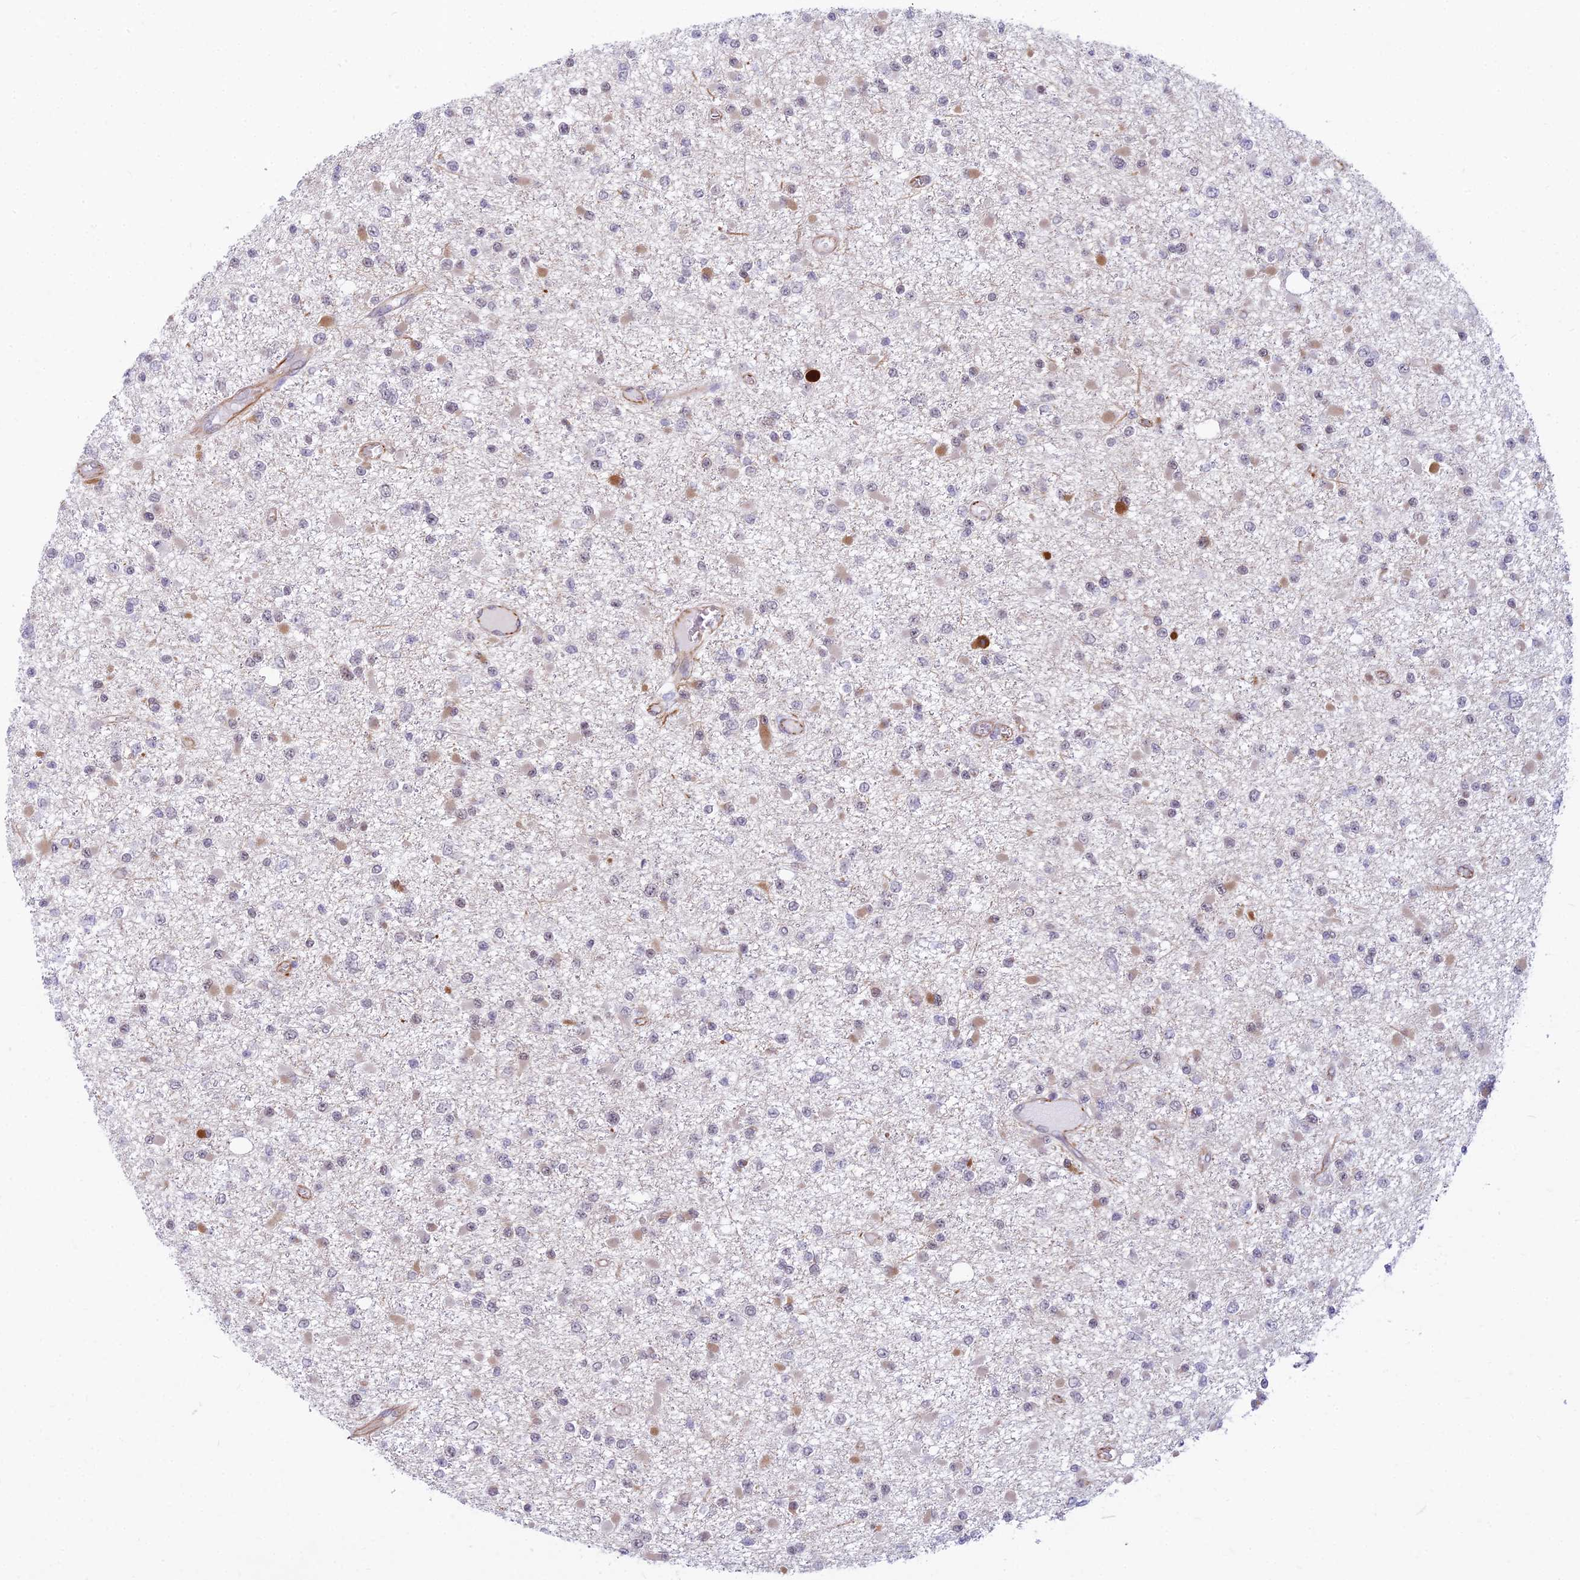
{"staining": {"intensity": "negative", "quantity": "none", "location": "none"}, "tissue": "glioma", "cell_type": "Tumor cells", "image_type": "cancer", "snomed": [{"axis": "morphology", "description": "Glioma, malignant, Low grade"}, {"axis": "topography", "description": "Brain"}], "caption": "High magnification brightfield microscopy of malignant low-grade glioma stained with DAB (3,3'-diaminobenzidine) (brown) and counterstained with hematoxylin (blue): tumor cells show no significant staining.", "gene": "SAPCD2", "patient": {"sex": "female", "age": 22}}